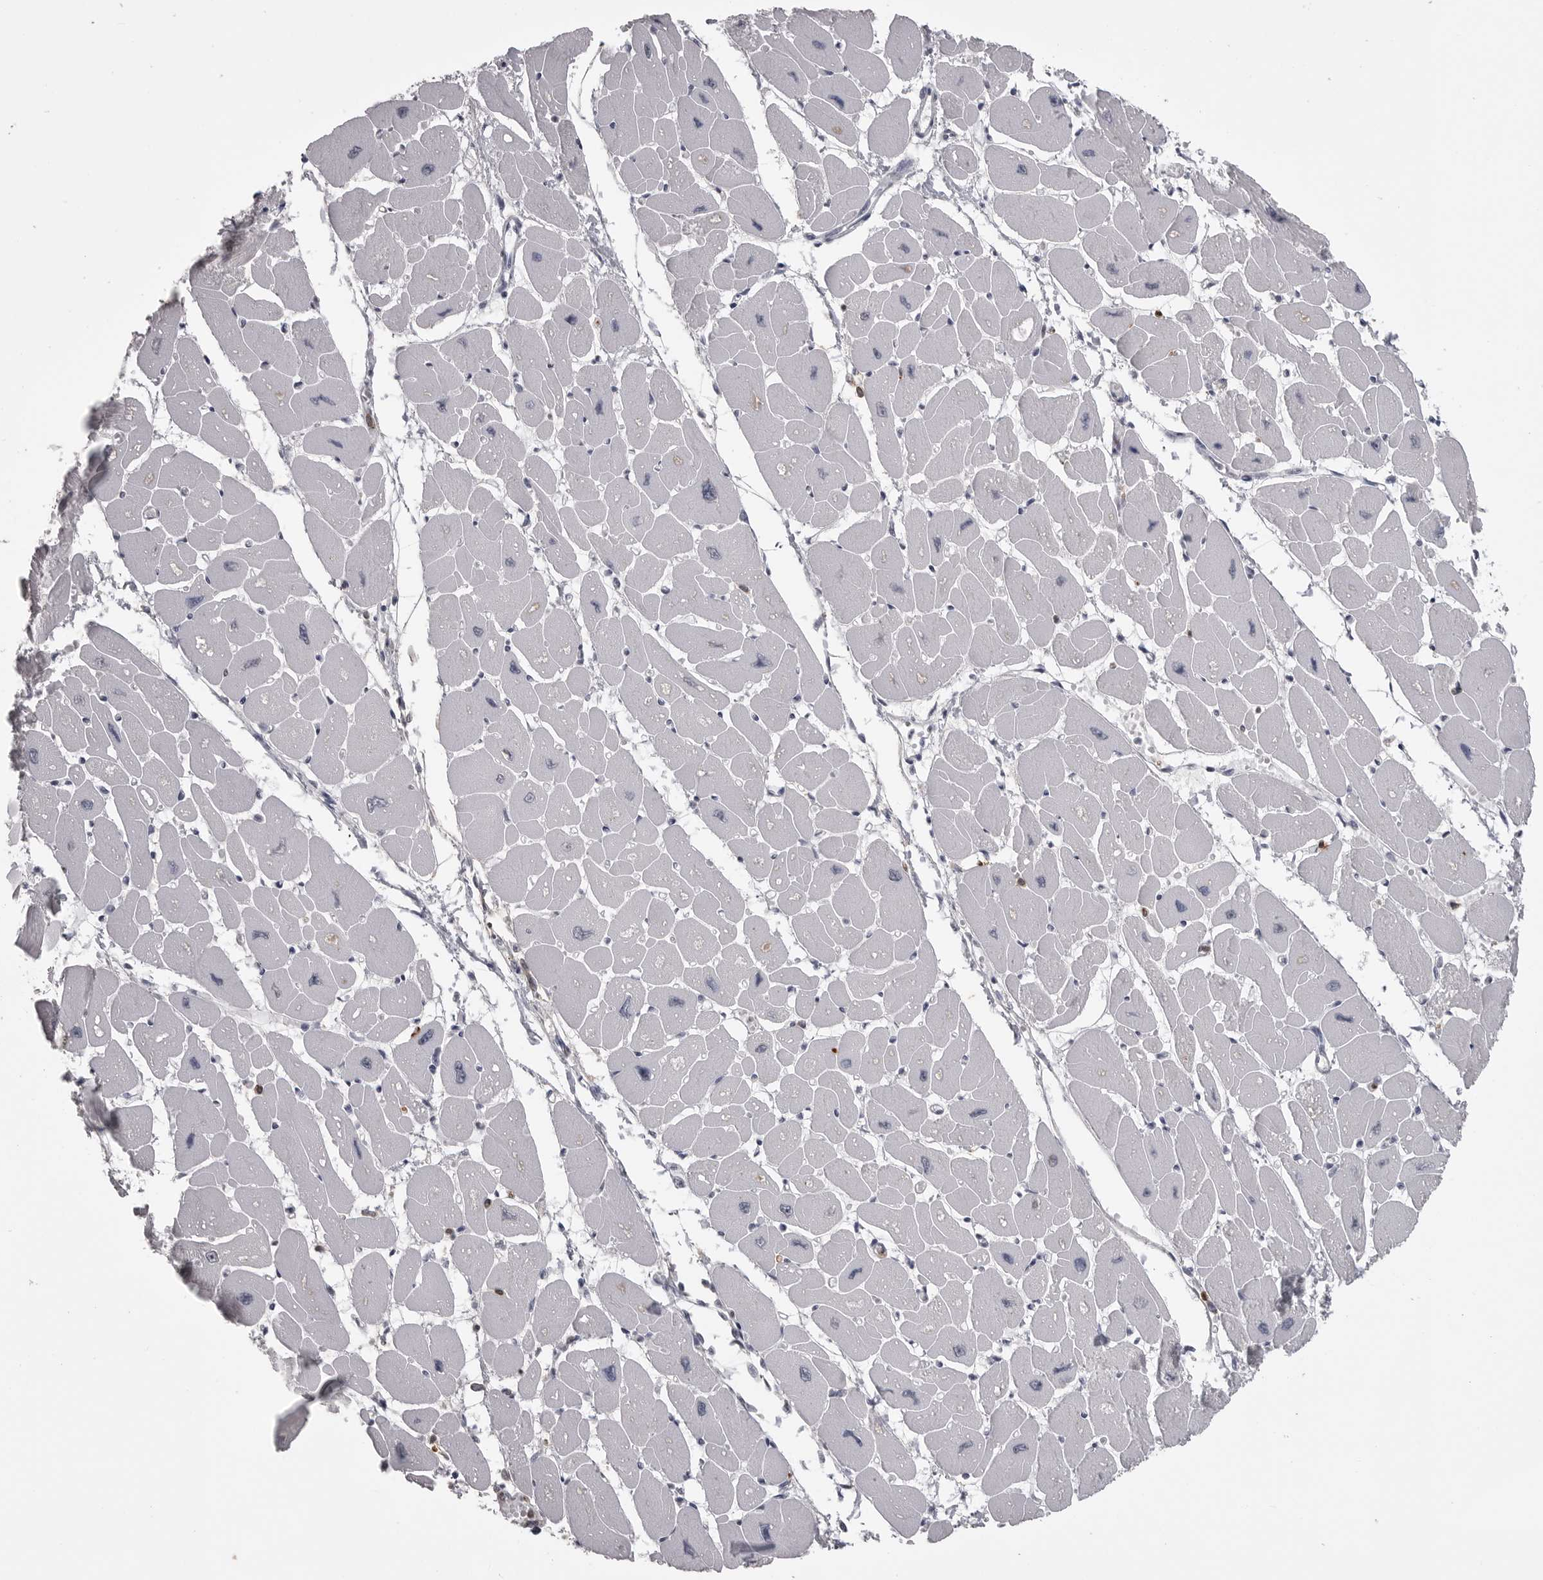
{"staining": {"intensity": "negative", "quantity": "none", "location": "none"}, "tissue": "heart muscle", "cell_type": "Cardiomyocytes", "image_type": "normal", "snomed": [{"axis": "morphology", "description": "Normal tissue, NOS"}, {"axis": "topography", "description": "Heart"}], "caption": "This photomicrograph is of normal heart muscle stained with immunohistochemistry to label a protein in brown with the nuclei are counter-stained blue. There is no expression in cardiomyocytes.", "gene": "ITGAL", "patient": {"sex": "female", "age": 54}}